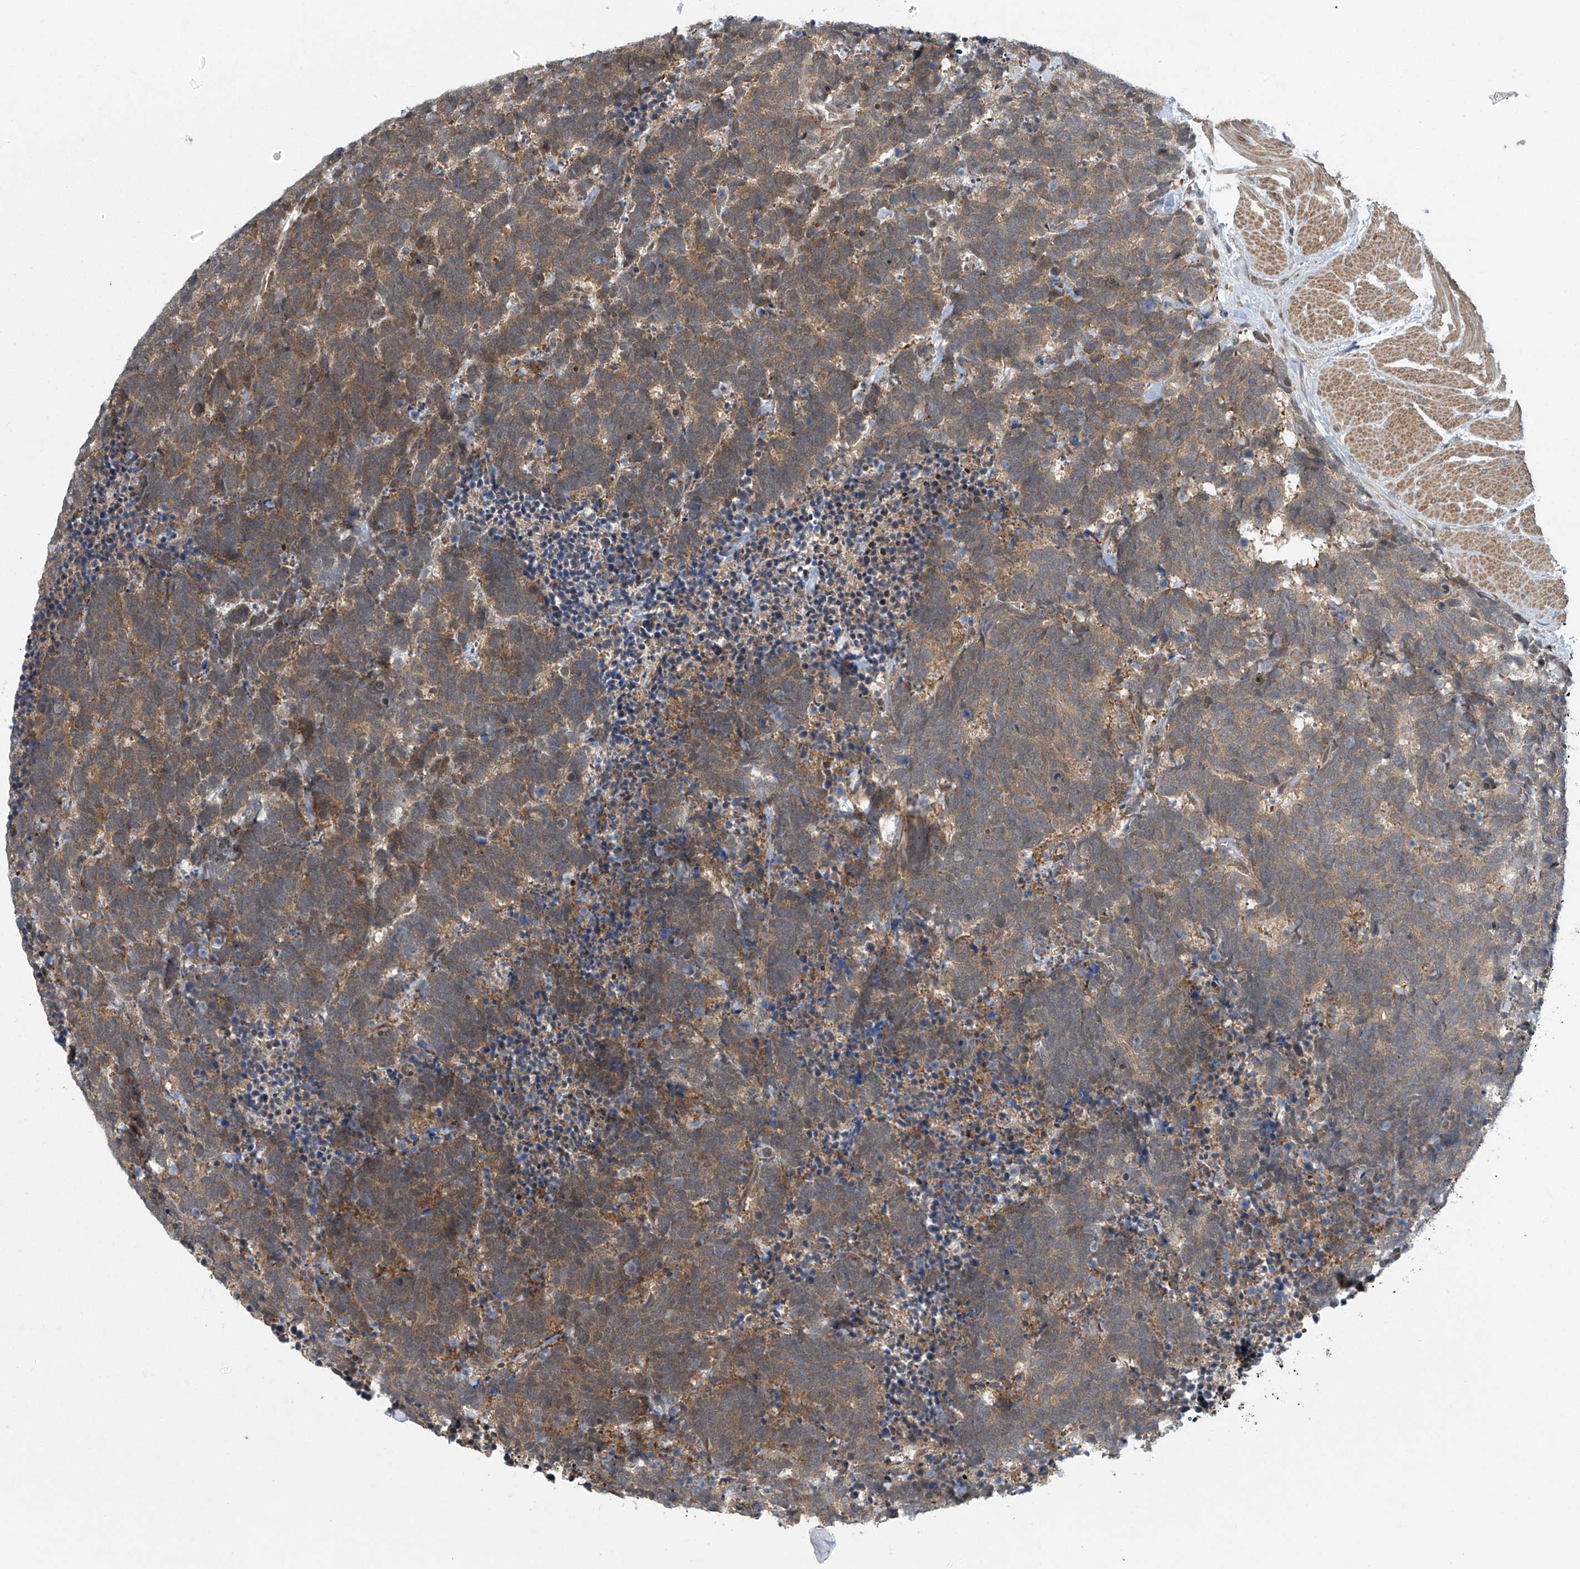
{"staining": {"intensity": "moderate", "quantity": ">75%", "location": "cytoplasmic/membranous"}, "tissue": "carcinoid", "cell_type": "Tumor cells", "image_type": "cancer", "snomed": [{"axis": "morphology", "description": "Carcinoma, NOS"}, {"axis": "morphology", "description": "Carcinoid, malignant, NOS"}, {"axis": "topography", "description": "Urinary bladder"}], "caption": "Malignant carcinoid stained with a brown dye displays moderate cytoplasmic/membranous positive staining in about >75% of tumor cells.", "gene": "ABHD13", "patient": {"sex": "male", "age": 57}}